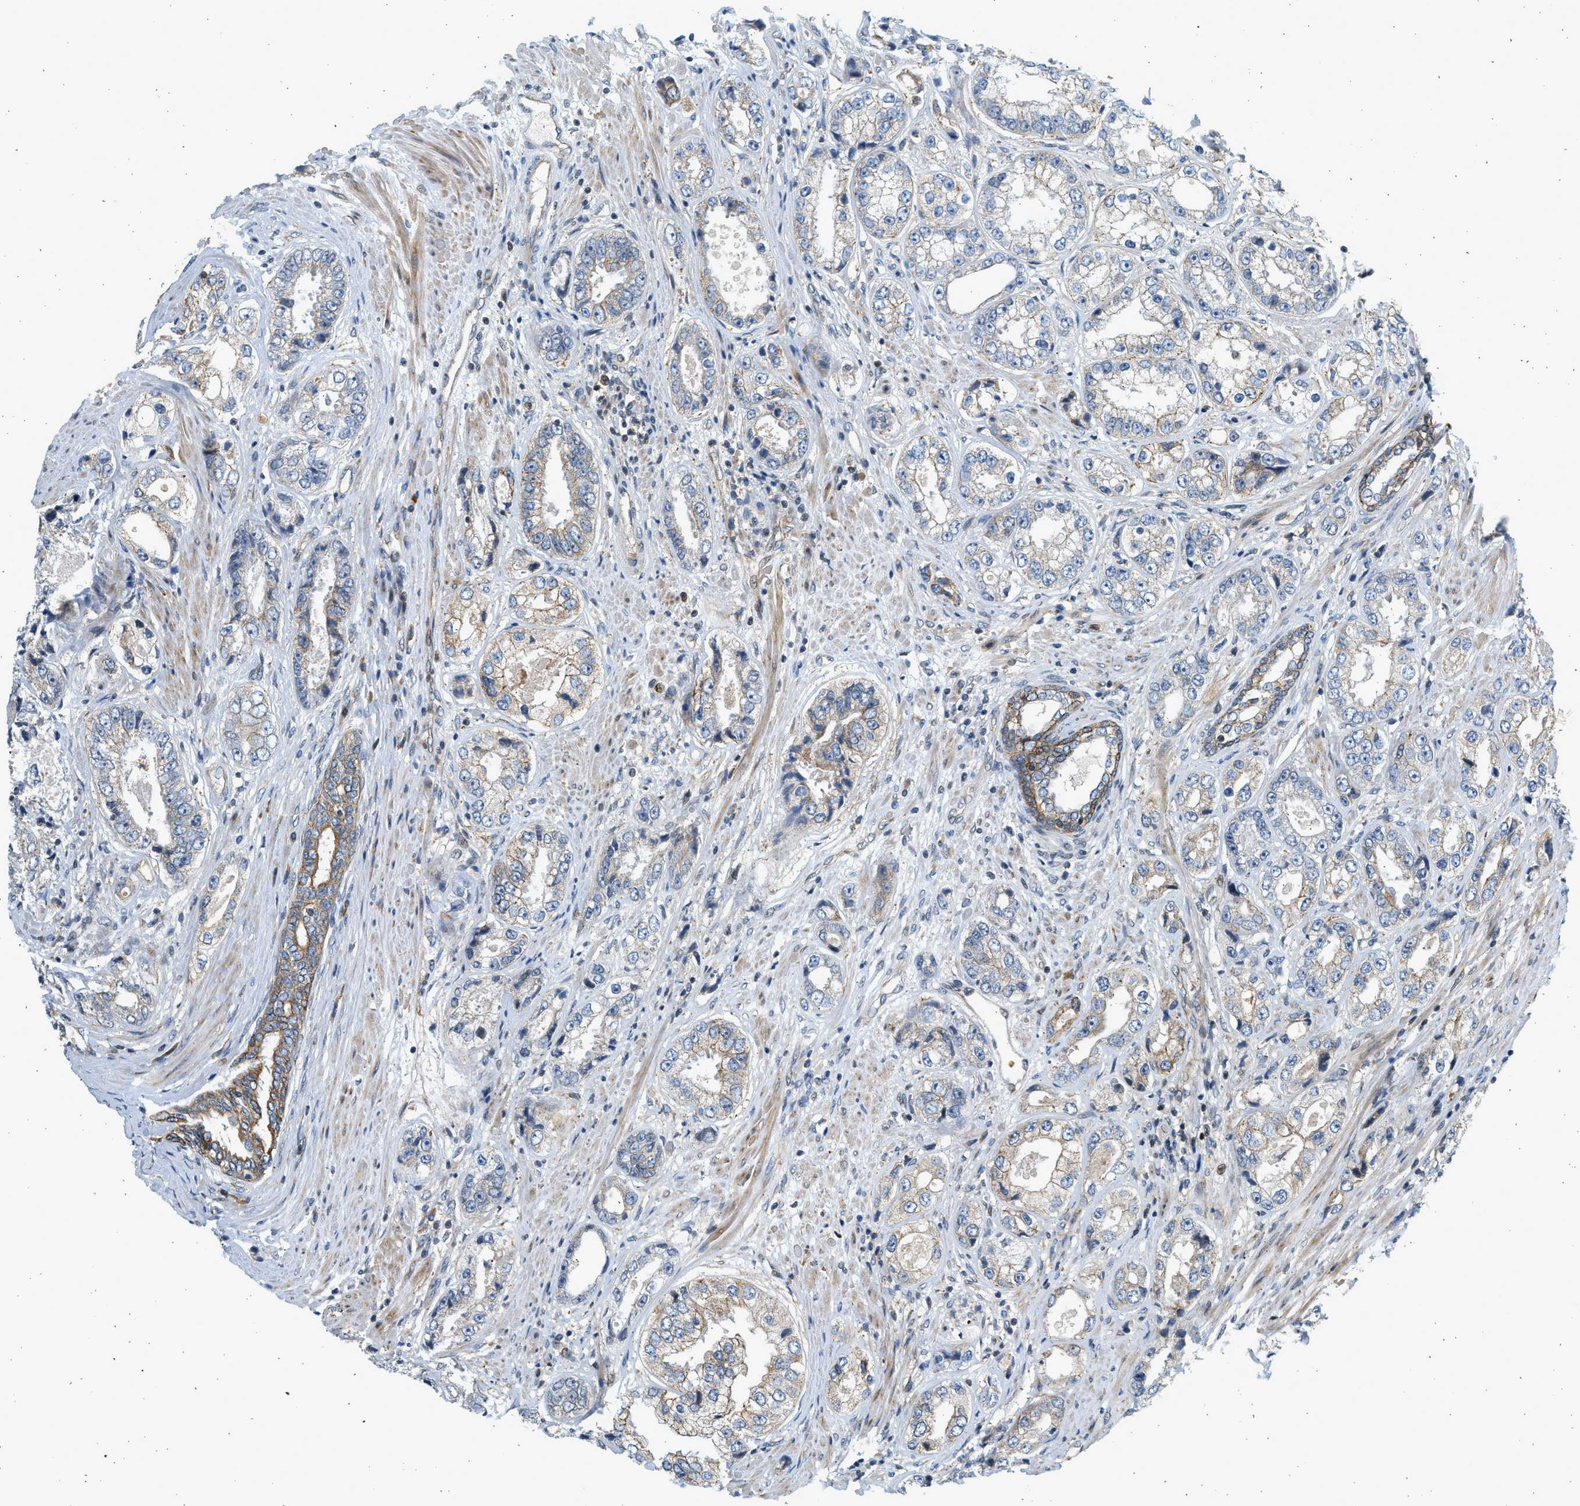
{"staining": {"intensity": "weak", "quantity": "25%-75%", "location": "cytoplasmic/membranous"}, "tissue": "prostate cancer", "cell_type": "Tumor cells", "image_type": "cancer", "snomed": [{"axis": "morphology", "description": "Adenocarcinoma, High grade"}, {"axis": "topography", "description": "Prostate"}], "caption": "Tumor cells exhibit weak cytoplasmic/membranous staining in about 25%-75% of cells in prostate cancer.", "gene": "NRSN2", "patient": {"sex": "male", "age": 61}}